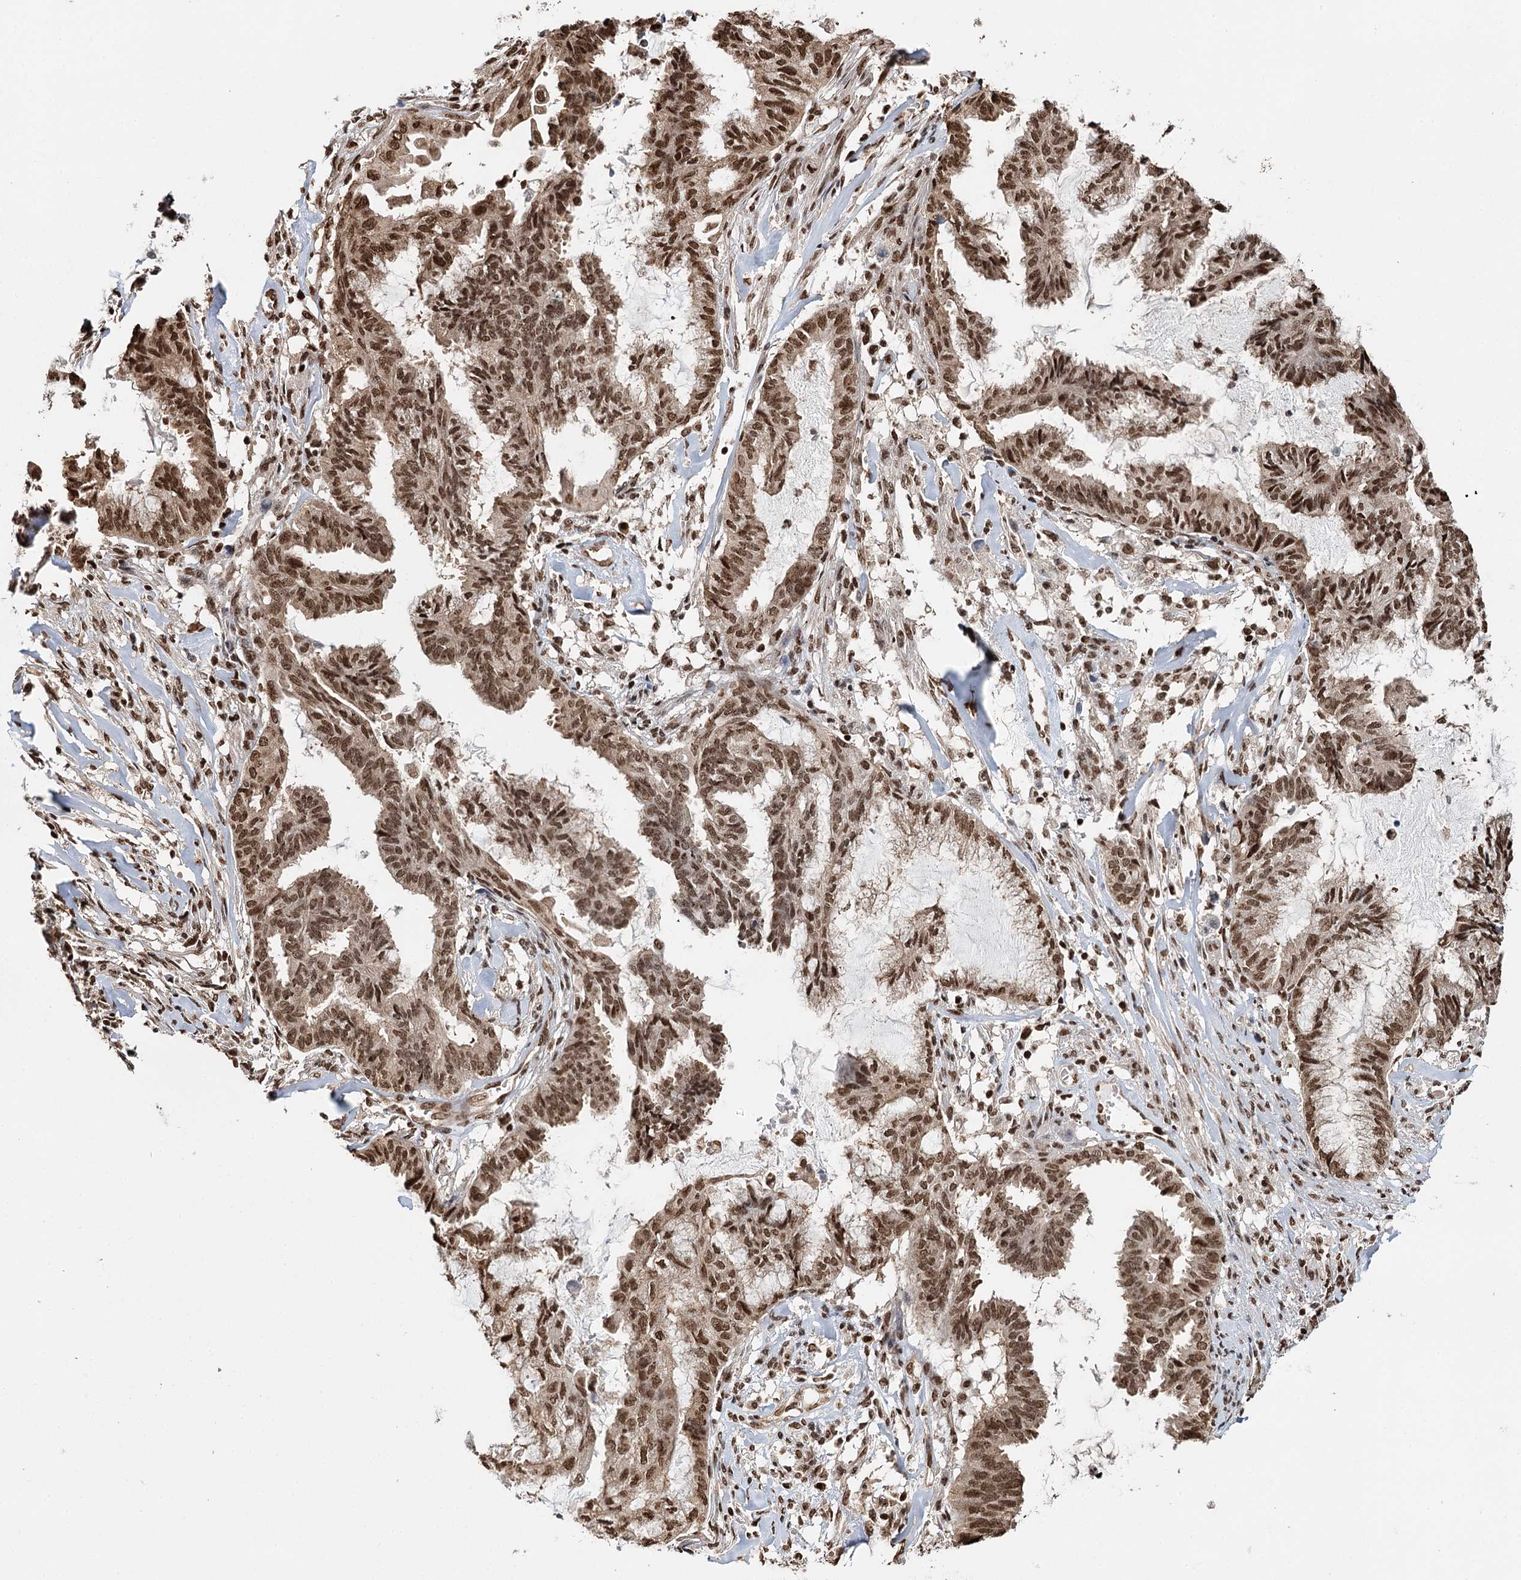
{"staining": {"intensity": "moderate", "quantity": ">75%", "location": "nuclear"}, "tissue": "endometrial cancer", "cell_type": "Tumor cells", "image_type": "cancer", "snomed": [{"axis": "morphology", "description": "Adenocarcinoma, NOS"}, {"axis": "topography", "description": "Endometrium"}], "caption": "Endometrial adenocarcinoma stained with IHC exhibits moderate nuclear expression in approximately >75% of tumor cells. Ihc stains the protein of interest in brown and the nuclei are stained blue.", "gene": "RPS27A", "patient": {"sex": "female", "age": 86}}